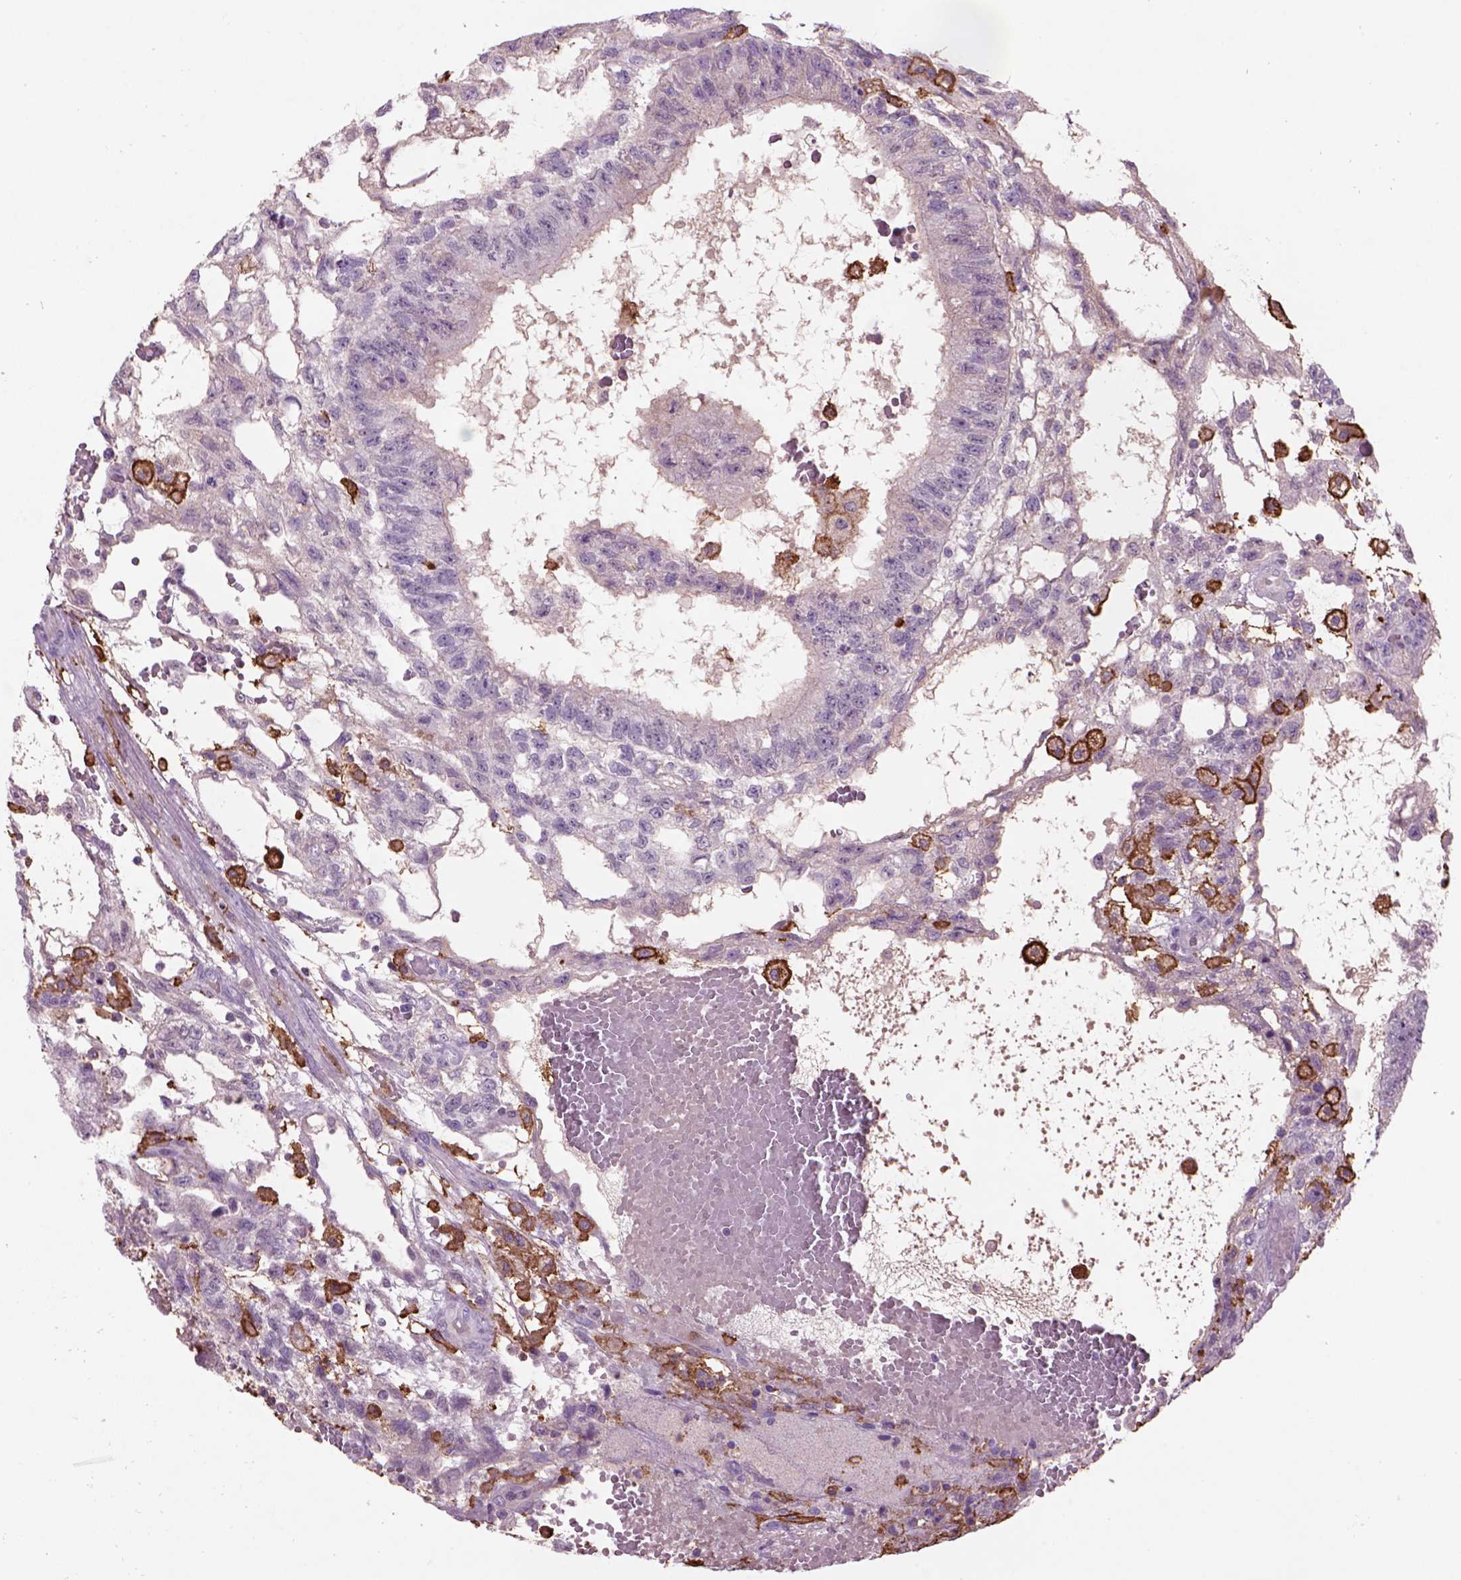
{"staining": {"intensity": "negative", "quantity": "none", "location": "none"}, "tissue": "testis cancer", "cell_type": "Tumor cells", "image_type": "cancer", "snomed": [{"axis": "morphology", "description": "Carcinoma, Embryonal, NOS"}, {"axis": "topography", "description": "Testis"}], "caption": "Immunohistochemistry photomicrograph of neoplastic tissue: human embryonal carcinoma (testis) stained with DAB (3,3'-diaminobenzidine) demonstrates no significant protein staining in tumor cells.", "gene": "CD14", "patient": {"sex": "male", "age": 32}}